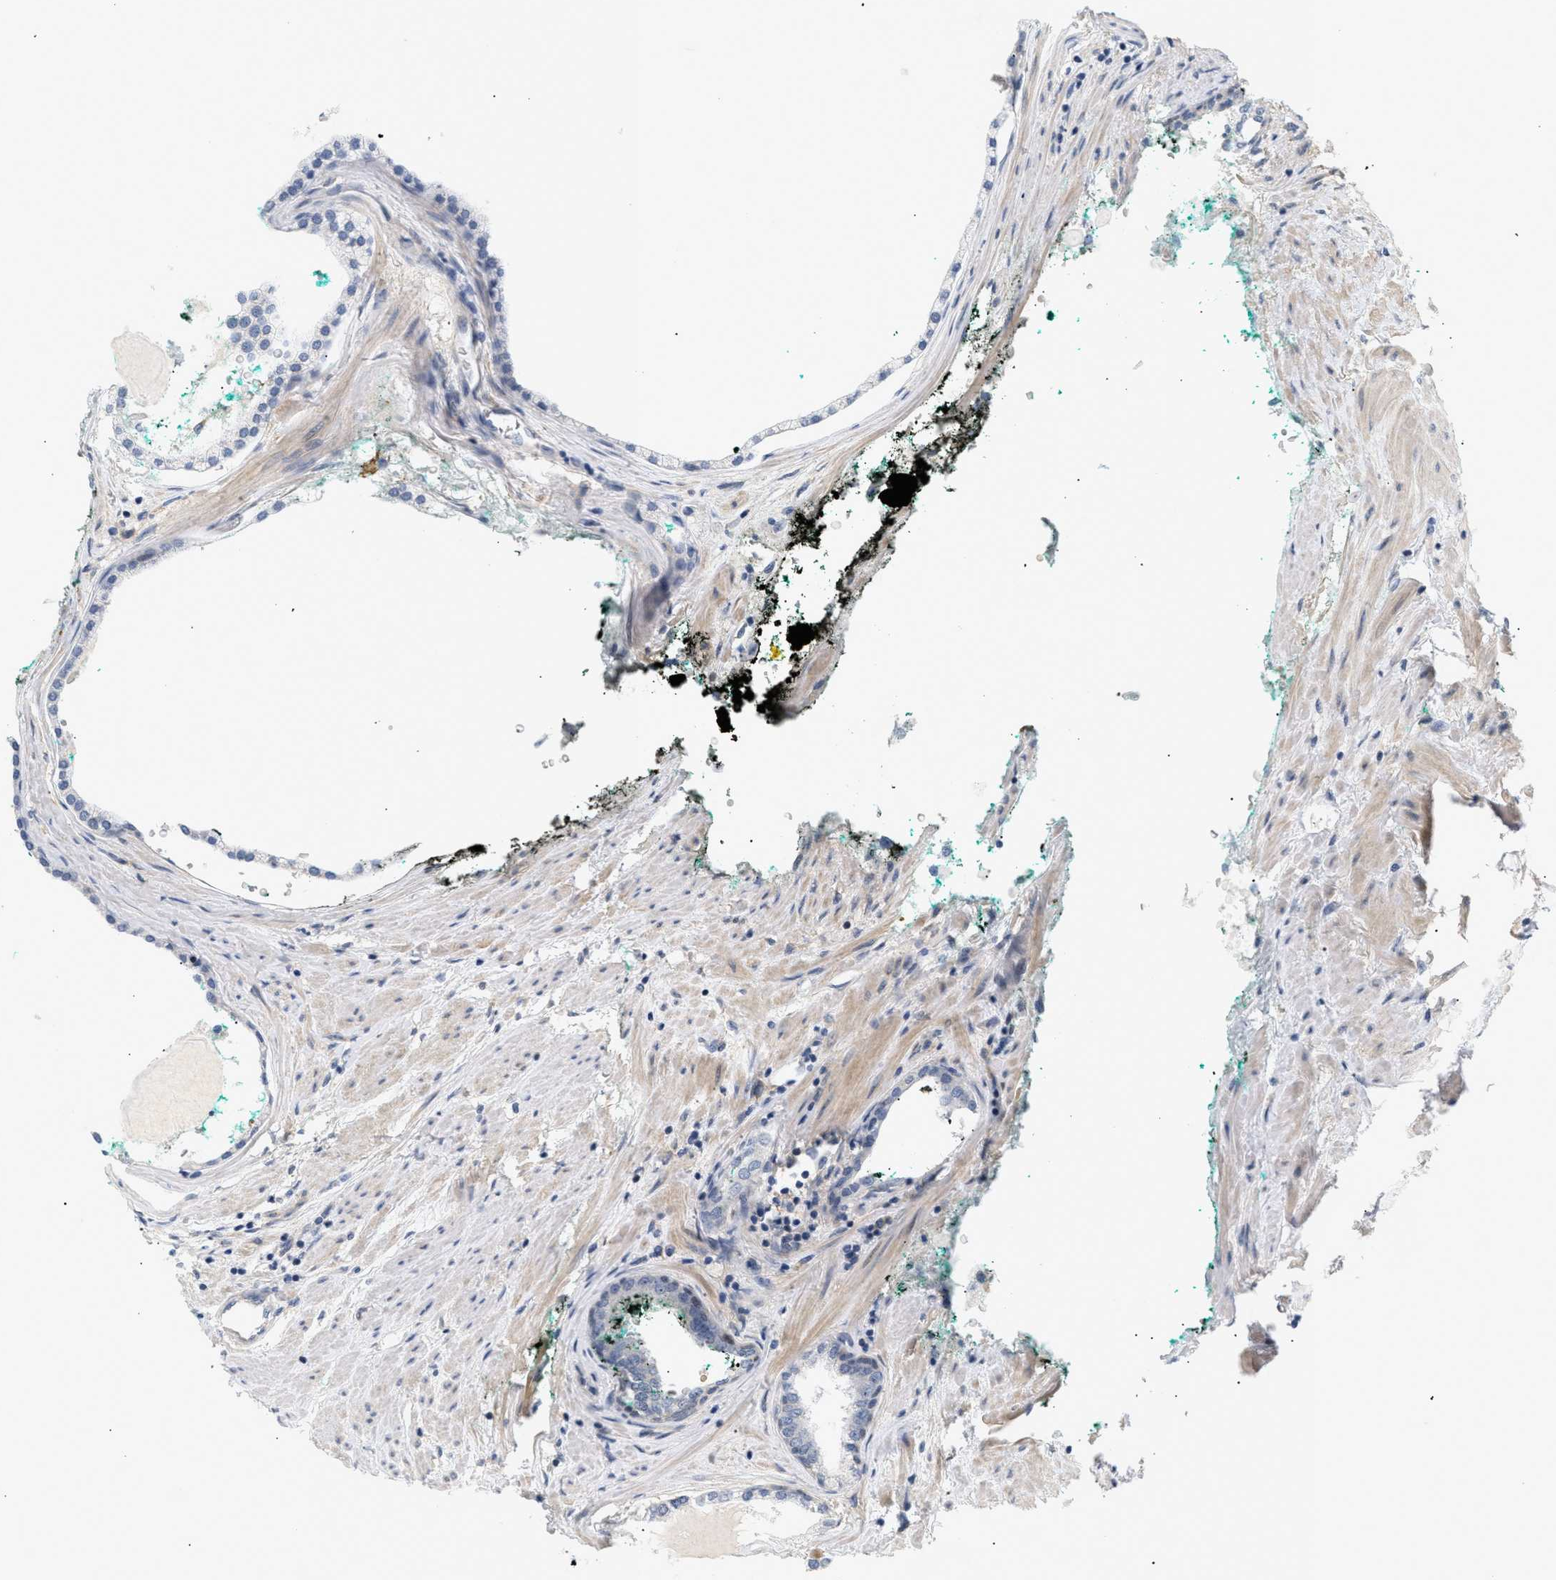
{"staining": {"intensity": "negative", "quantity": "none", "location": "none"}, "tissue": "prostate cancer", "cell_type": "Tumor cells", "image_type": "cancer", "snomed": [{"axis": "morphology", "description": "Adenocarcinoma, Low grade"}, {"axis": "topography", "description": "Prostate"}], "caption": "Prostate cancer (adenocarcinoma (low-grade)) stained for a protein using immunohistochemistry (IHC) displays no expression tumor cells.", "gene": "CORO2B", "patient": {"sex": "male", "age": 63}}